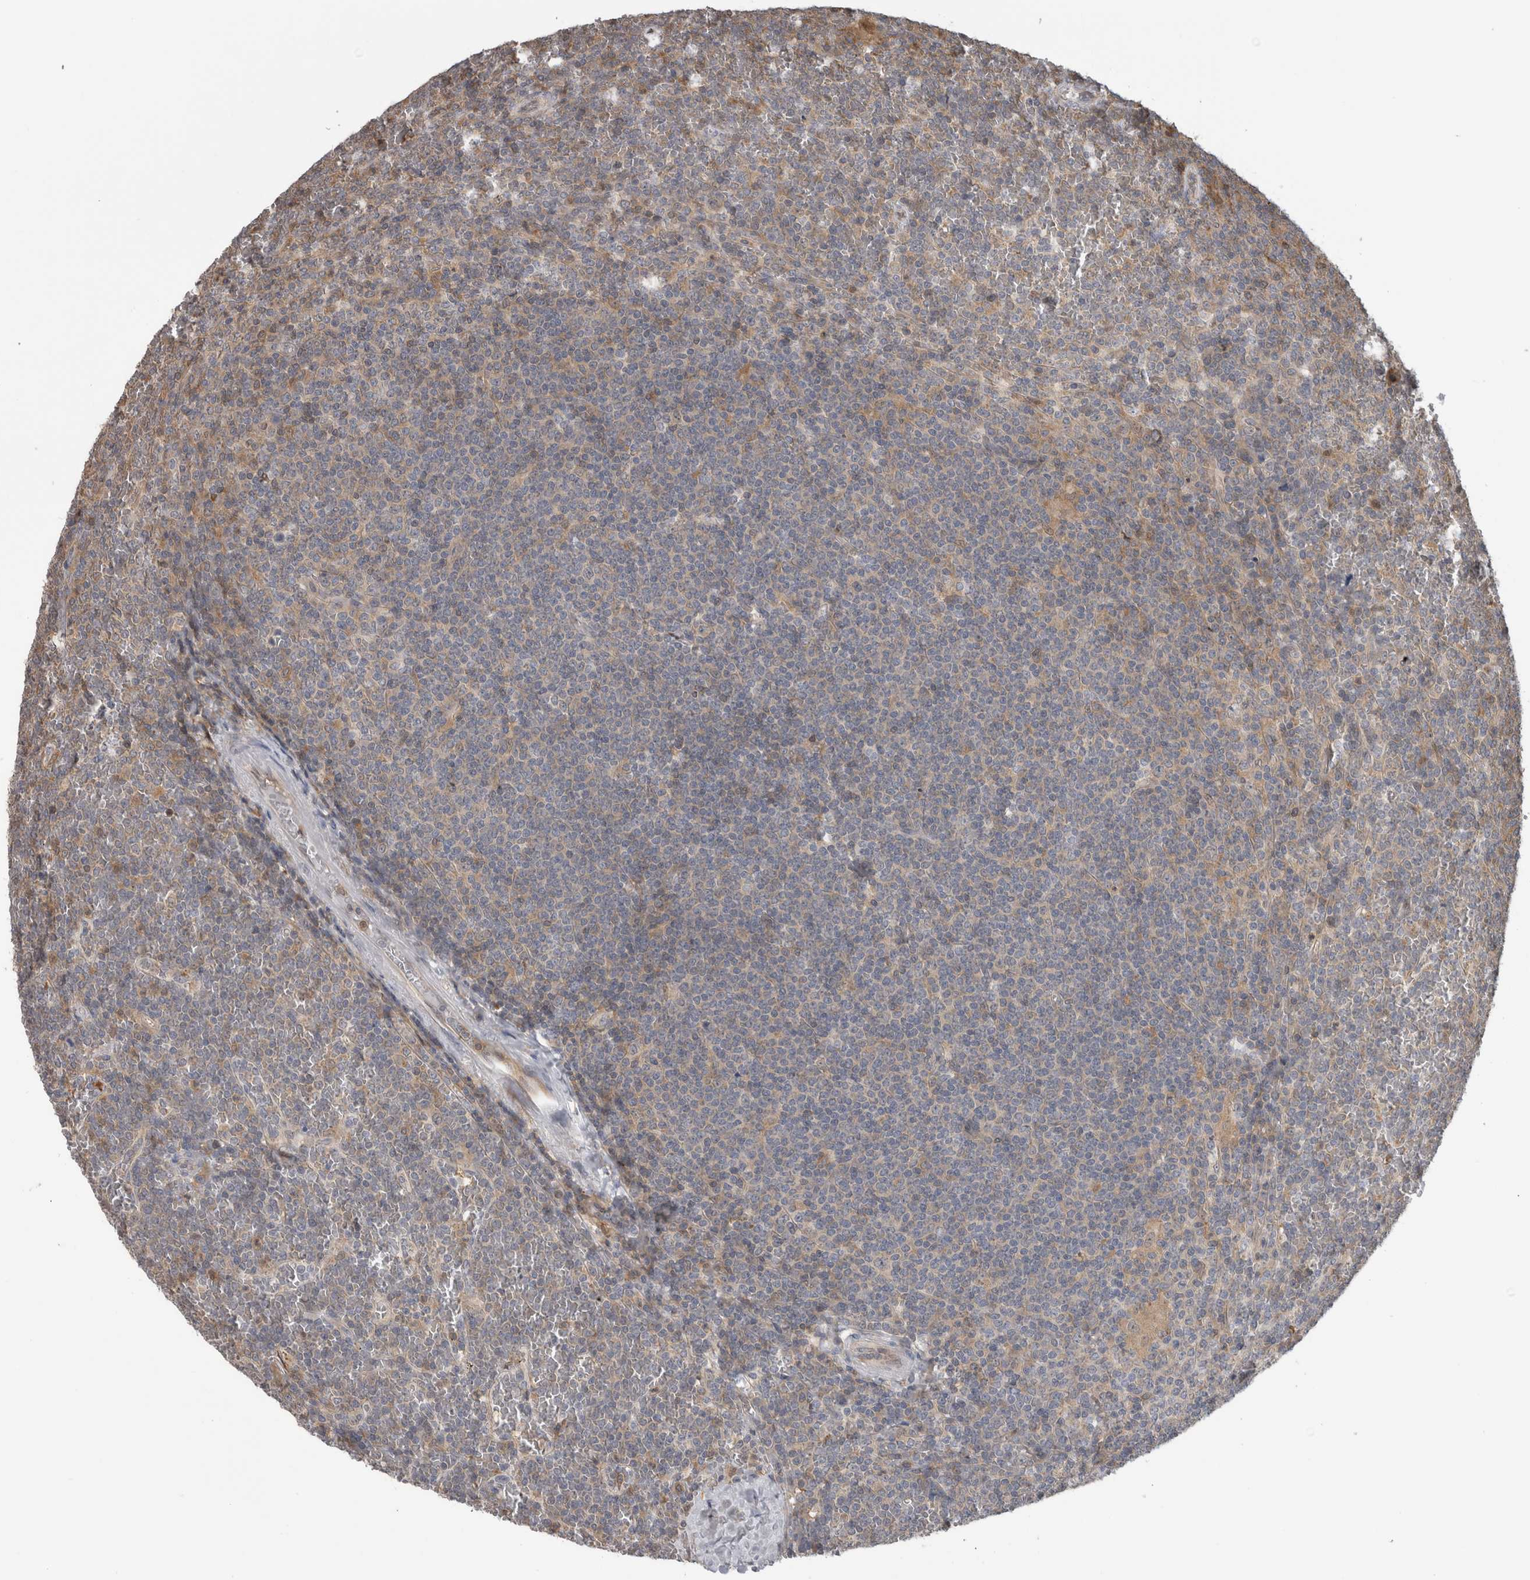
{"staining": {"intensity": "weak", "quantity": "<25%", "location": "cytoplasmic/membranous"}, "tissue": "lymphoma", "cell_type": "Tumor cells", "image_type": "cancer", "snomed": [{"axis": "morphology", "description": "Malignant lymphoma, non-Hodgkin's type, Low grade"}, {"axis": "topography", "description": "Spleen"}], "caption": "Low-grade malignant lymphoma, non-Hodgkin's type was stained to show a protein in brown. There is no significant positivity in tumor cells.", "gene": "USH1G", "patient": {"sex": "female", "age": 19}}